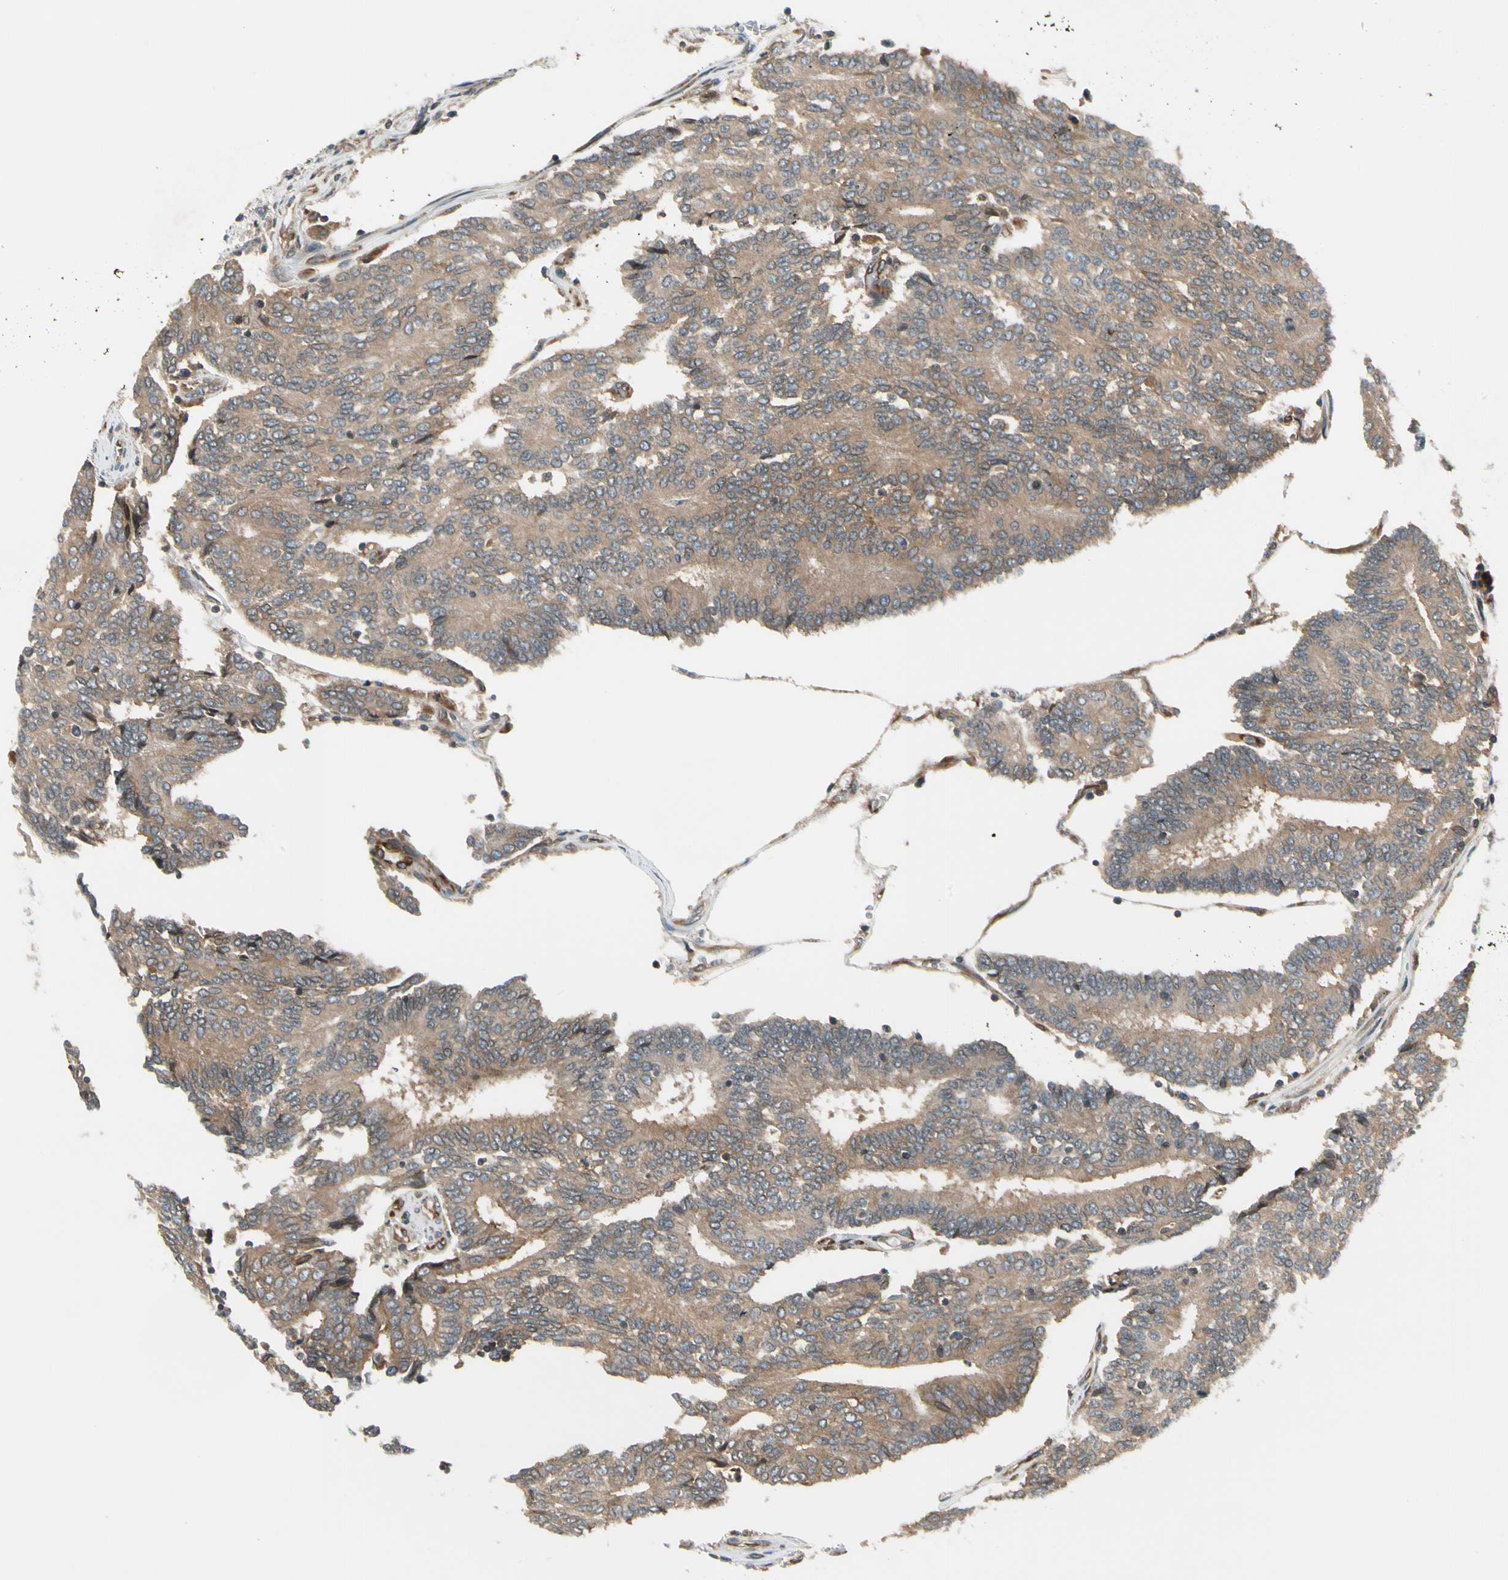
{"staining": {"intensity": "moderate", "quantity": ">75%", "location": "cytoplasmic/membranous"}, "tissue": "prostate cancer", "cell_type": "Tumor cells", "image_type": "cancer", "snomed": [{"axis": "morphology", "description": "Adenocarcinoma, High grade"}, {"axis": "topography", "description": "Prostate"}], "caption": "Immunohistochemistry of prostate high-grade adenocarcinoma exhibits medium levels of moderate cytoplasmic/membranous expression in approximately >75% of tumor cells.", "gene": "TRIO", "patient": {"sex": "male", "age": 55}}